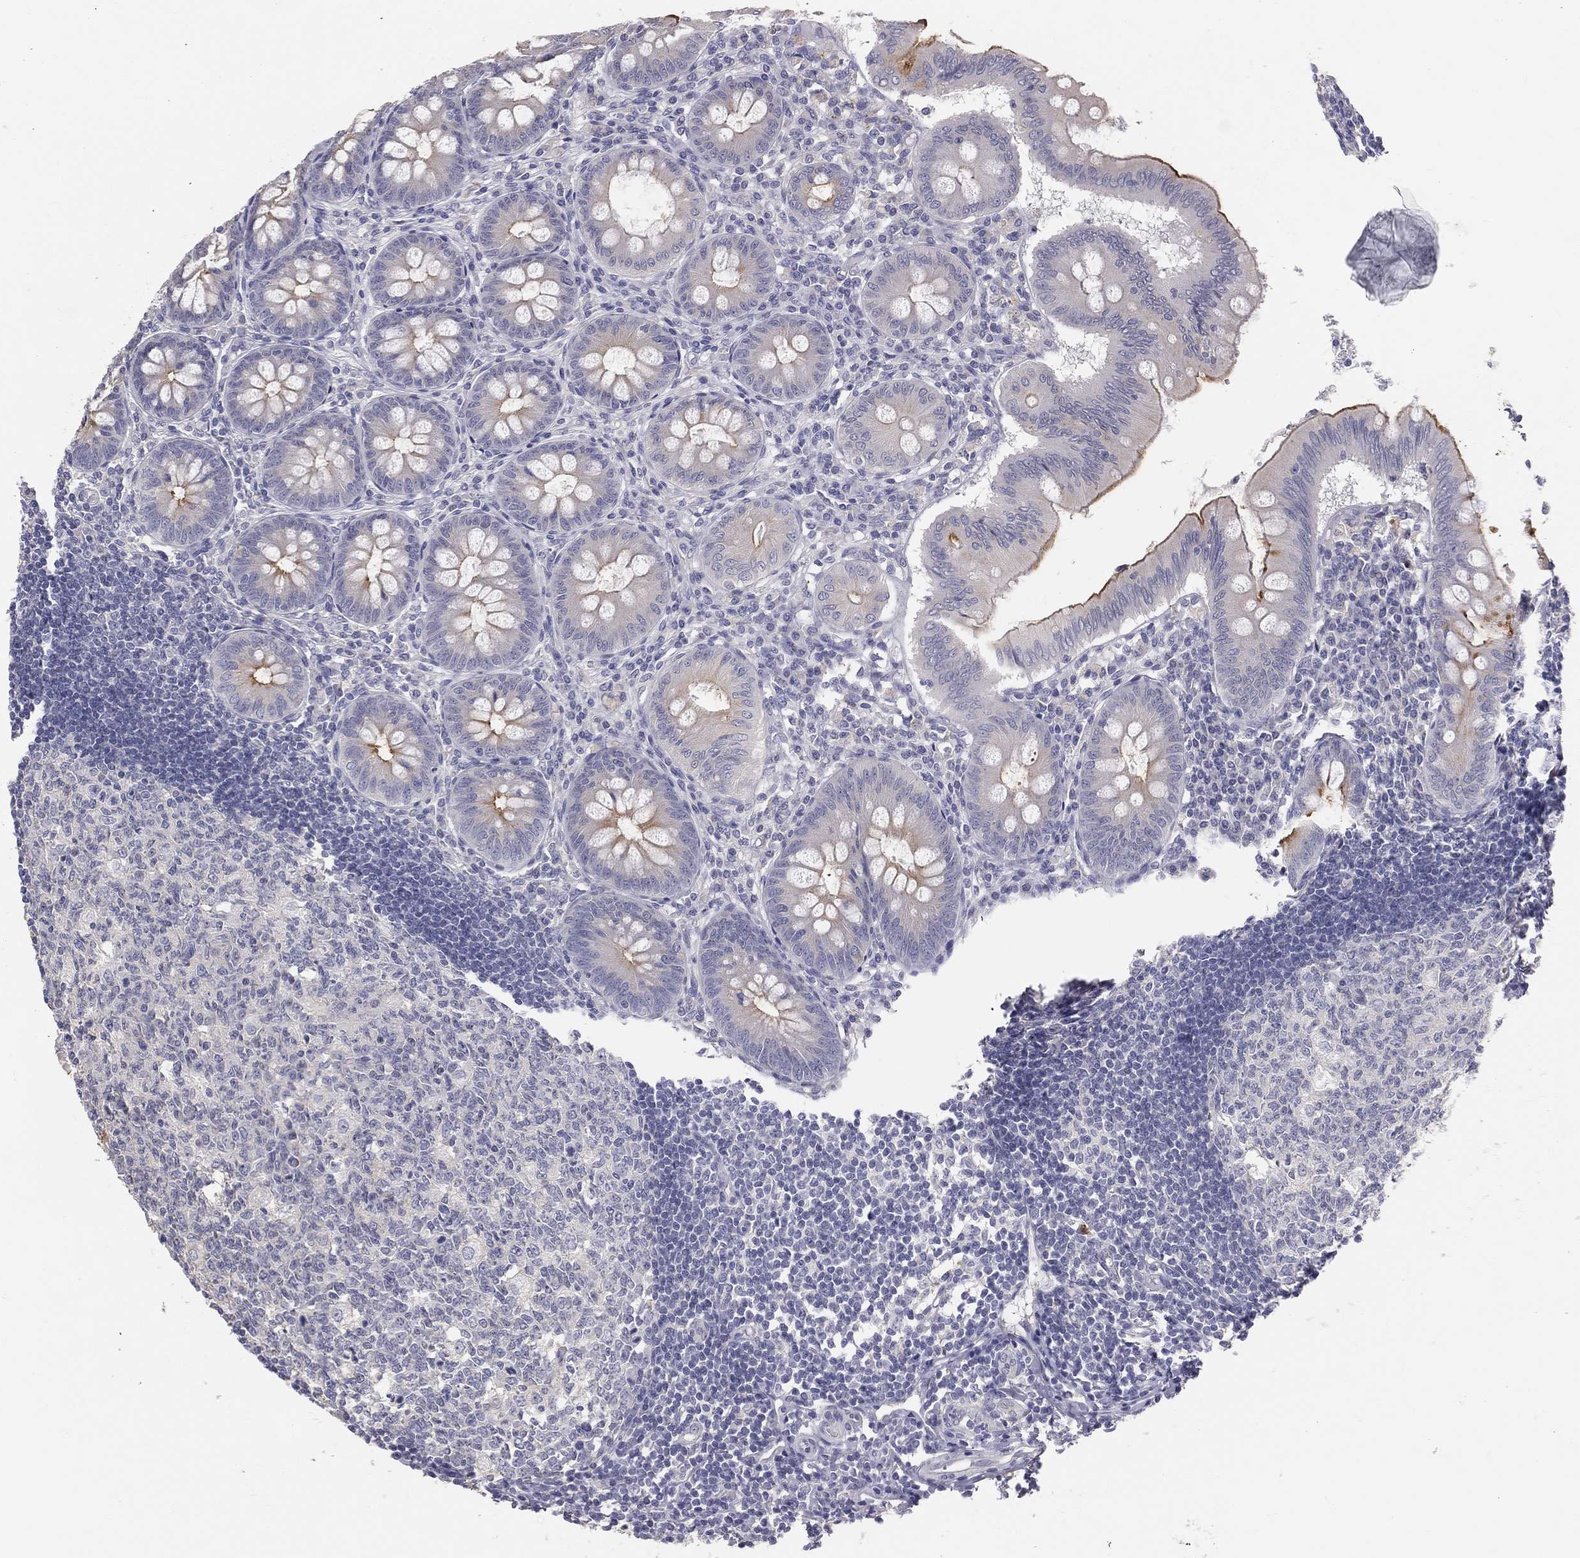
{"staining": {"intensity": "strong", "quantity": "<25%", "location": "cytoplasmic/membranous"}, "tissue": "appendix", "cell_type": "Glandular cells", "image_type": "normal", "snomed": [{"axis": "morphology", "description": "Normal tissue, NOS"}, {"axis": "morphology", "description": "Inflammation, NOS"}, {"axis": "topography", "description": "Appendix"}], "caption": "Normal appendix was stained to show a protein in brown. There is medium levels of strong cytoplasmic/membranous positivity in about <25% of glandular cells. The staining is performed using DAB (3,3'-diaminobenzidine) brown chromogen to label protein expression. The nuclei are counter-stained blue using hematoxylin.", "gene": "MUC13", "patient": {"sex": "male", "age": 16}}